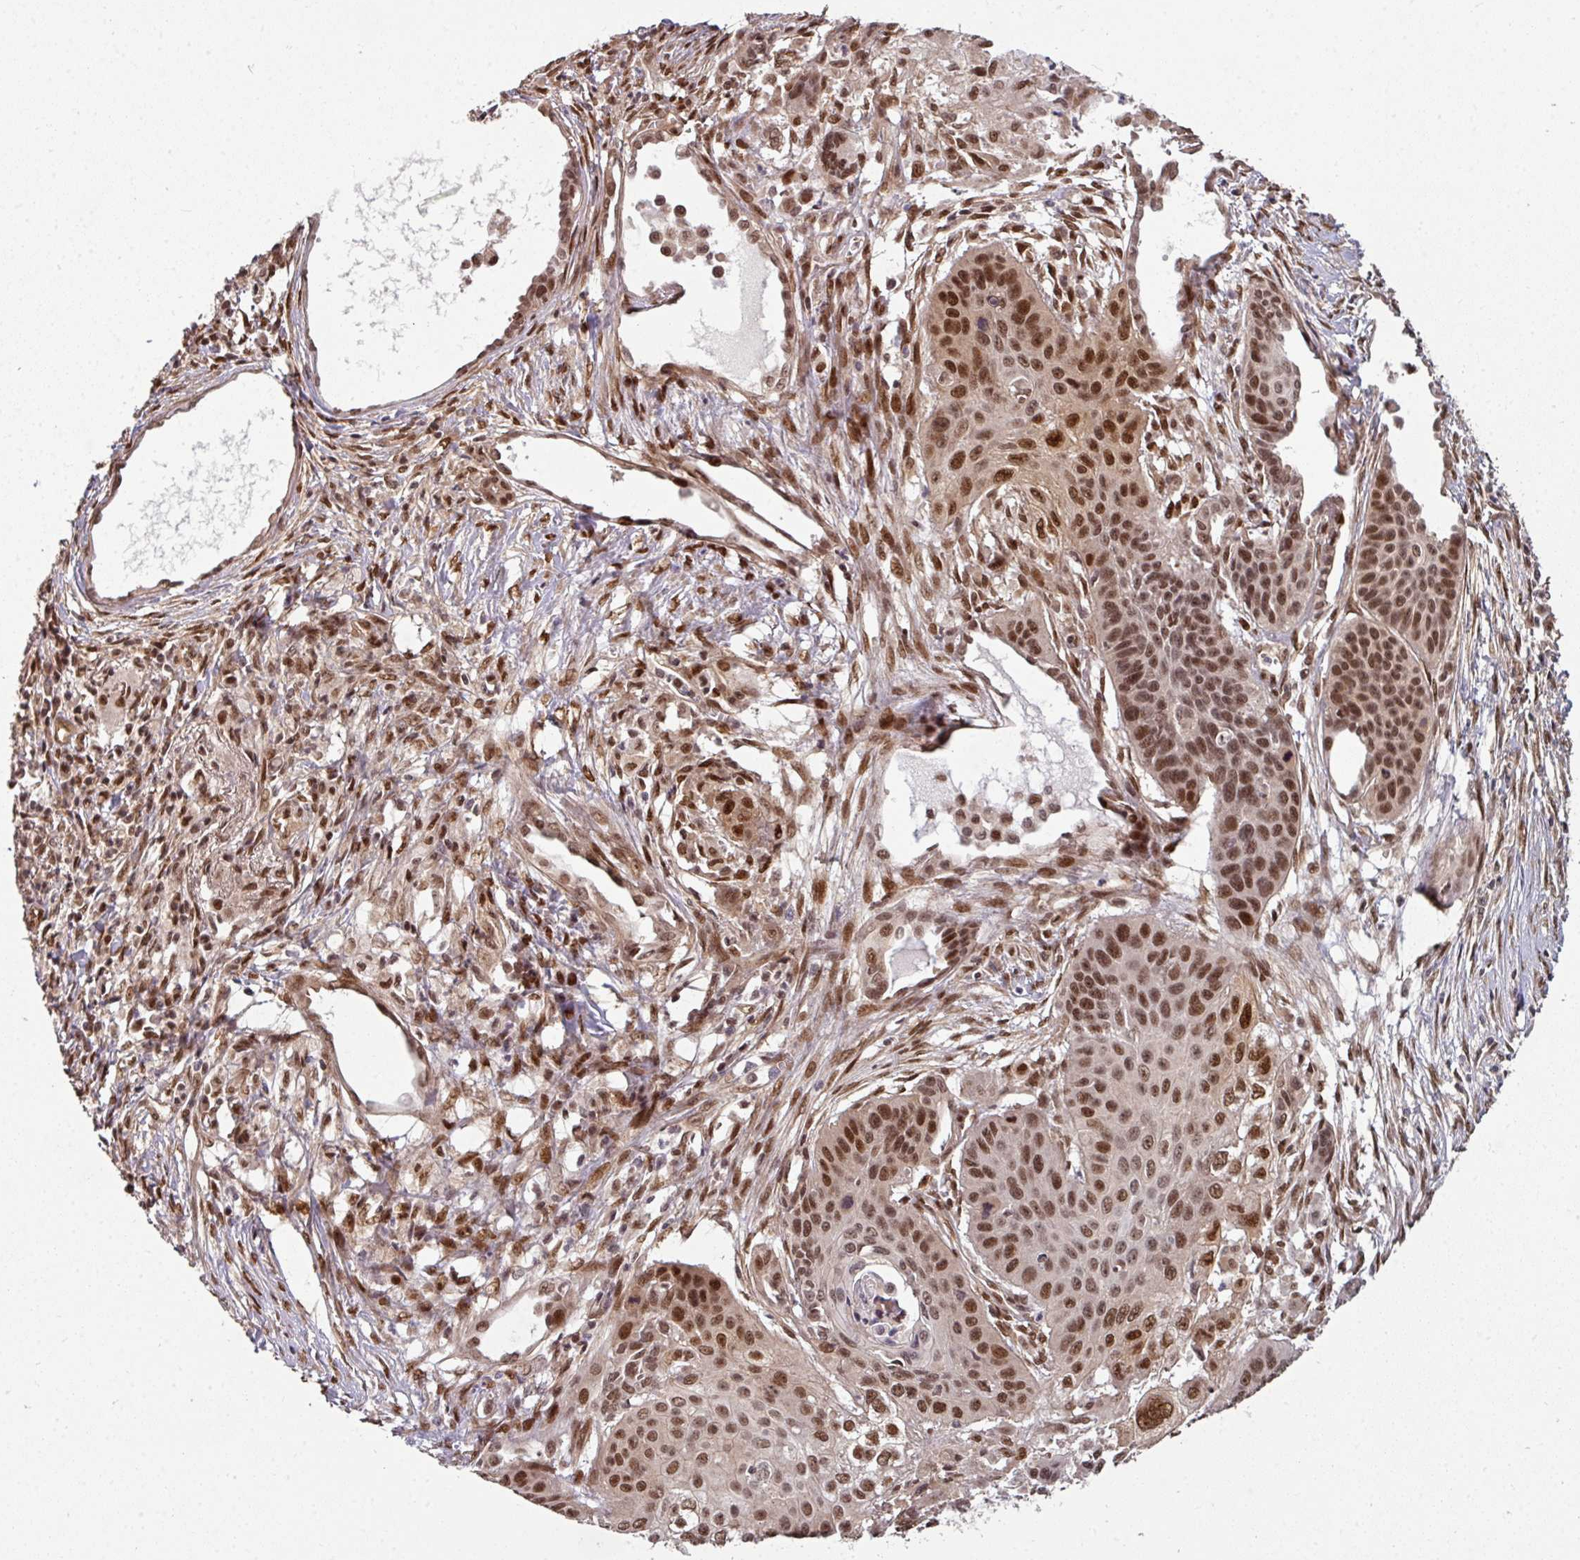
{"staining": {"intensity": "moderate", "quantity": ">75%", "location": "nuclear"}, "tissue": "lung cancer", "cell_type": "Tumor cells", "image_type": "cancer", "snomed": [{"axis": "morphology", "description": "Squamous cell carcinoma, NOS"}, {"axis": "topography", "description": "Lung"}], "caption": "IHC (DAB) staining of human lung squamous cell carcinoma exhibits moderate nuclear protein staining in approximately >75% of tumor cells.", "gene": "SIK3", "patient": {"sex": "male", "age": 71}}